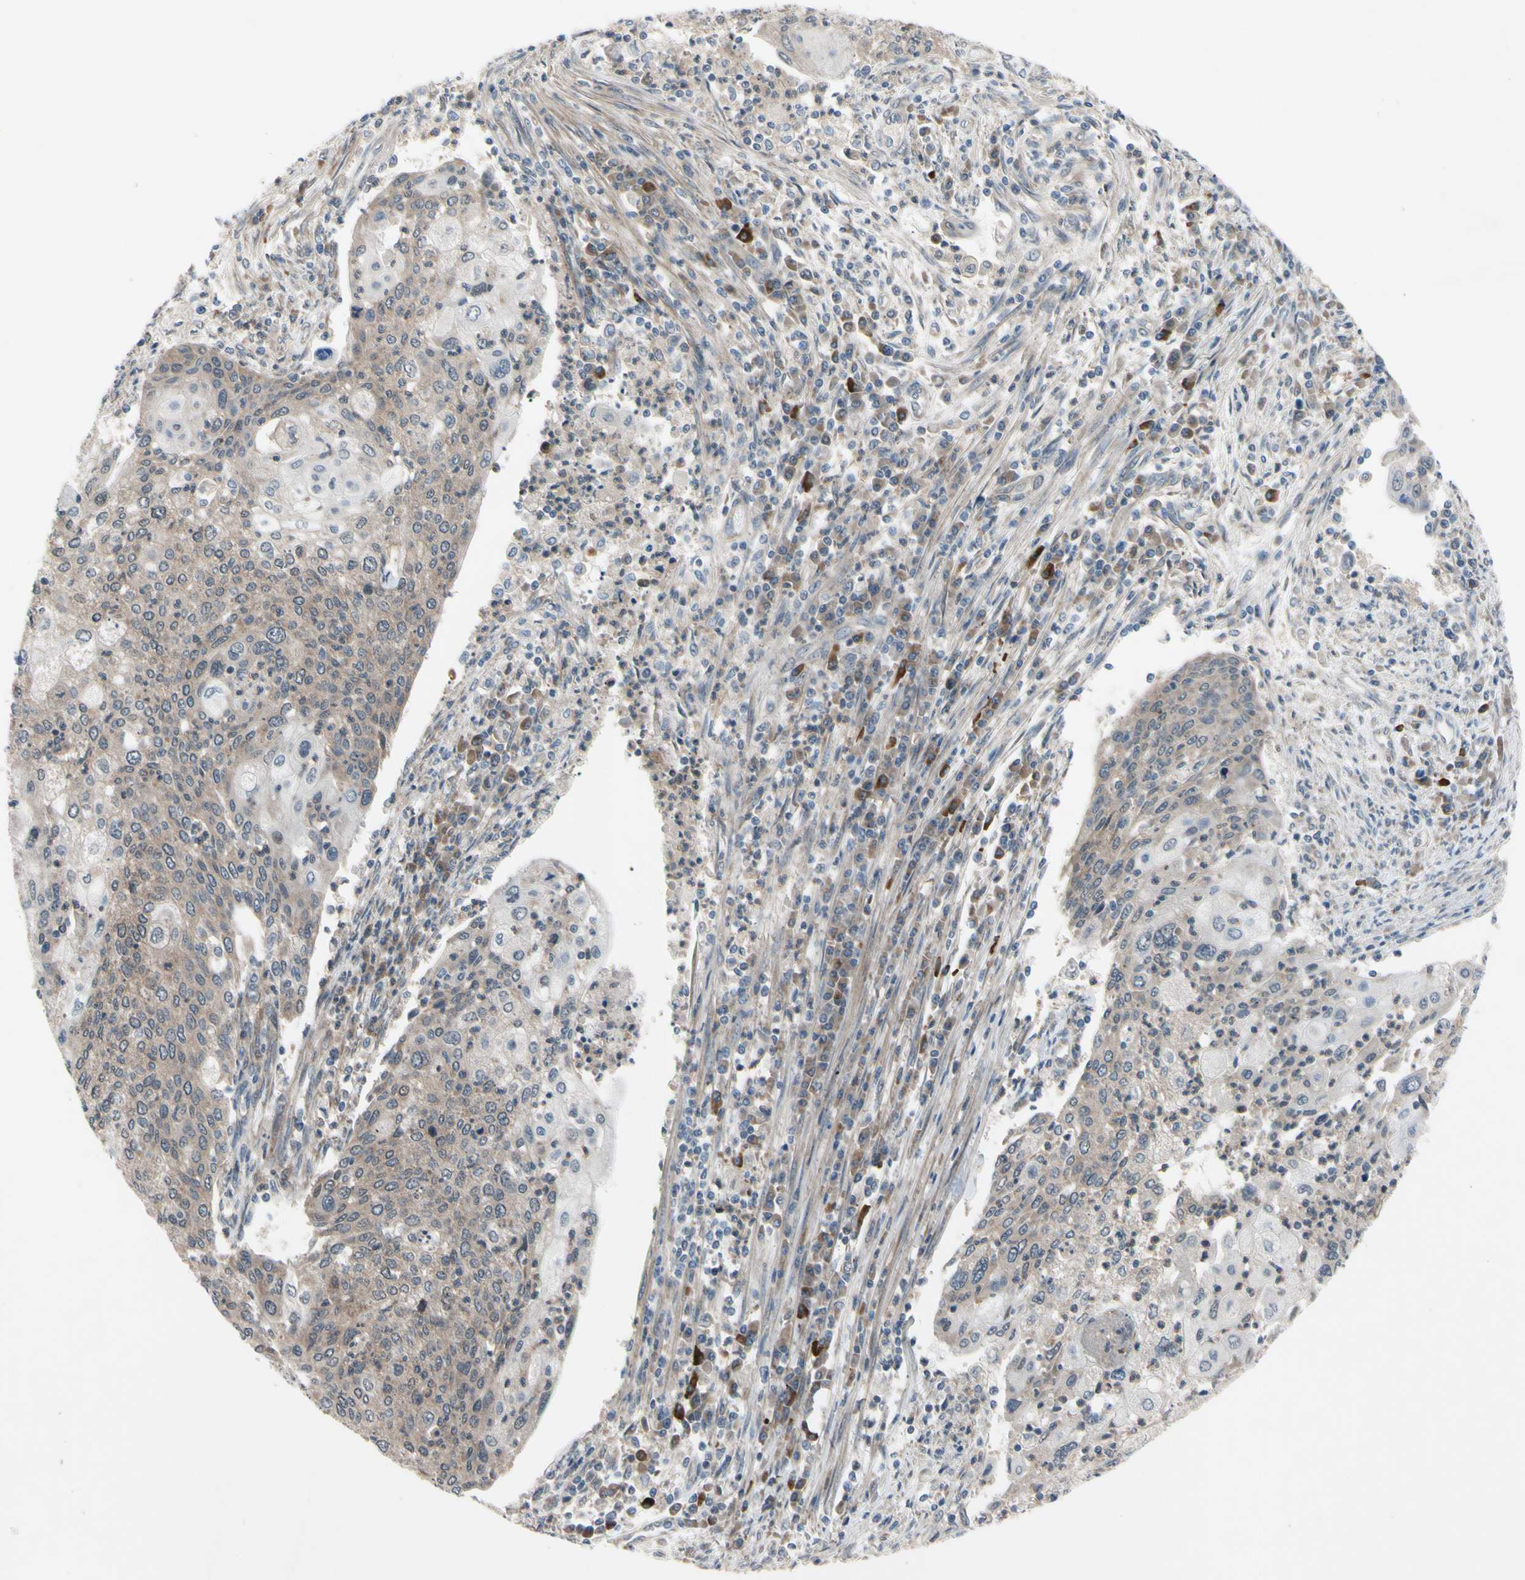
{"staining": {"intensity": "weak", "quantity": "25%-75%", "location": "cytoplasmic/membranous"}, "tissue": "cervical cancer", "cell_type": "Tumor cells", "image_type": "cancer", "snomed": [{"axis": "morphology", "description": "Squamous cell carcinoma, NOS"}, {"axis": "topography", "description": "Cervix"}], "caption": "An immunohistochemistry (IHC) image of tumor tissue is shown. Protein staining in brown shows weak cytoplasmic/membranous positivity in cervical squamous cell carcinoma within tumor cells.", "gene": "SVIL", "patient": {"sex": "female", "age": 40}}